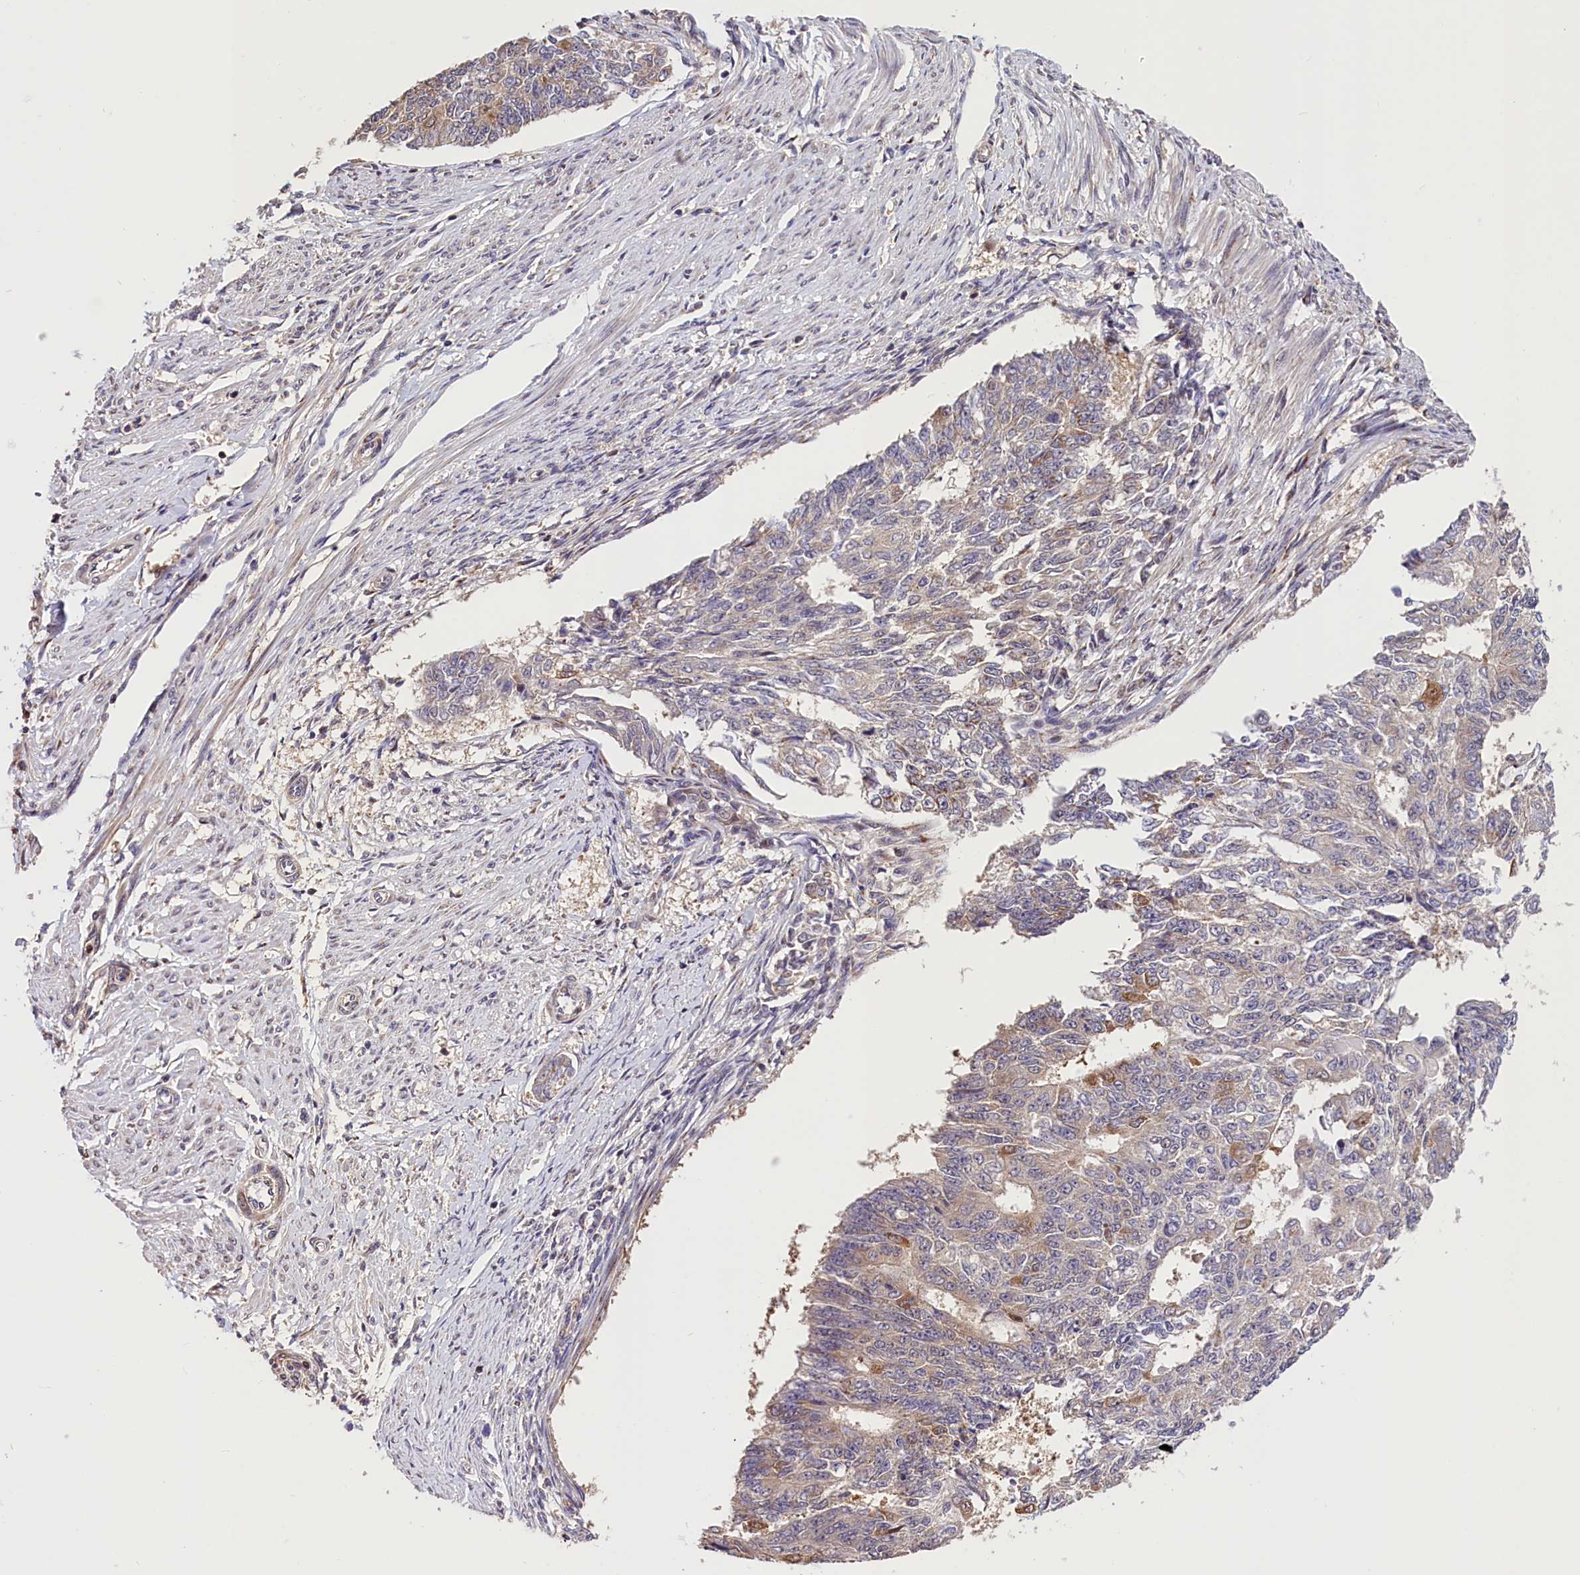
{"staining": {"intensity": "moderate", "quantity": "<25%", "location": "cytoplasmic/membranous"}, "tissue": "endometrial cancer", "cell_type": "Tumor cells", "image_type": "cancer", "snomed": [{"axis": "morphology", "description": "Adenocarcinoma, NOS"}, {"axis": "topography", "description": "Endometrium"}], "caption": "This is a histology image of immunohistochemistry (IHC) staining of endometrial cancer (adenocarcinoma), which shows moderate expression in the cytoplasmic/membranous of tumor cells.", "gene": "CHORDC1", "patient": {"sex": "female", "age": 32}}